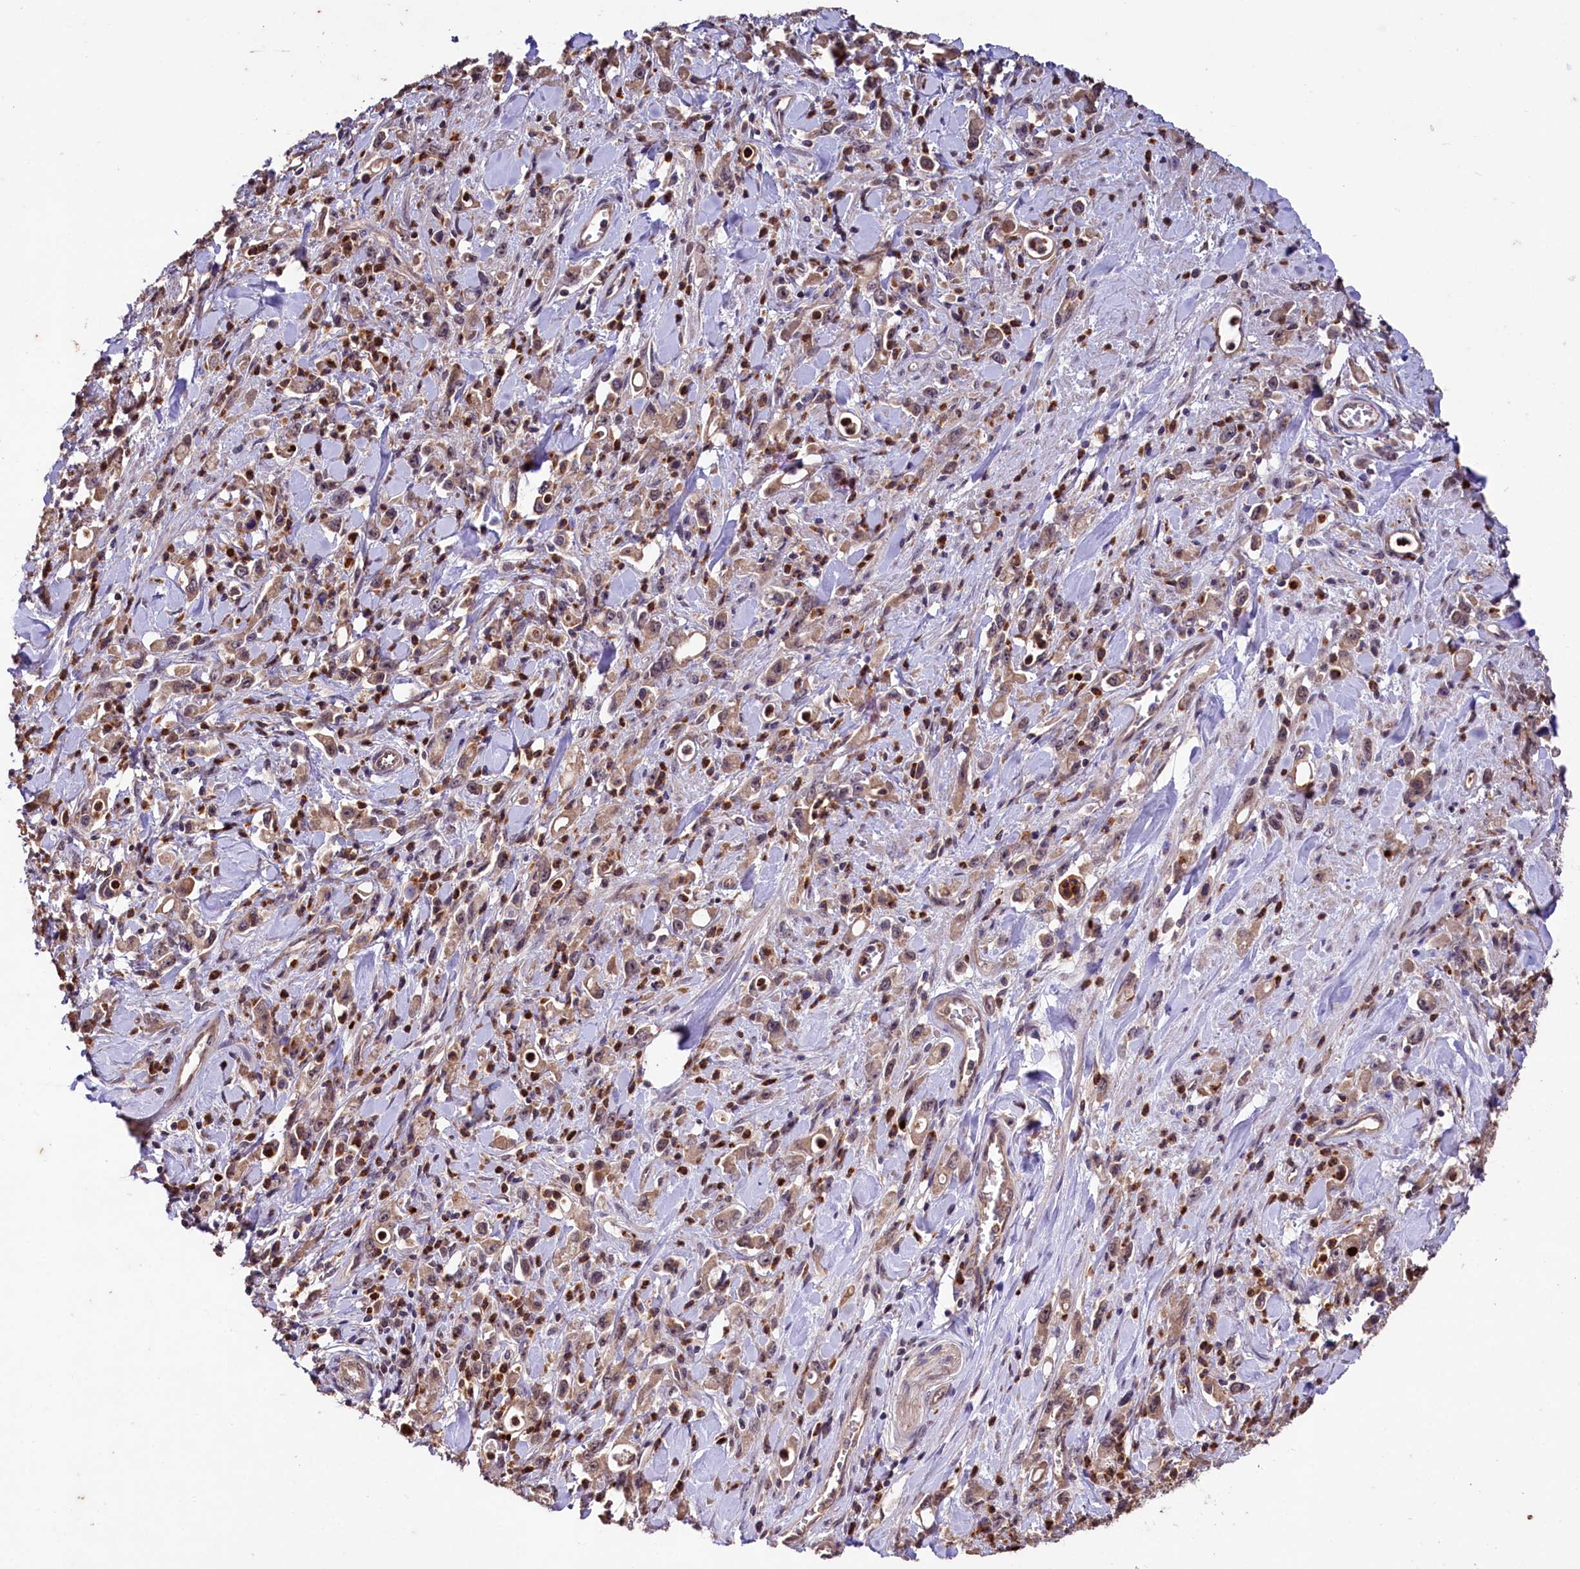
{"staining": {"intensity": "weak", "quantity": ">75%", "location": "cytoplasmic/membranous"}, "tissue": "stomach cancer", "cell_type": "Tumor cells", "image_type": "cancer", "snomed": [{"axis": "morphology", "description": "Adenocarcinoma, NOS"}, {"axis": "topography", "description": "Stomach, lower"}], "caption": "Tumor cells demonstrate low levels of weak cytoplasmic/membranous staining in about >75% of cells in human adenocarcinoma (stomach).", "gene": "KLRB1", "patient": {"sex": "female", "age": 43}}